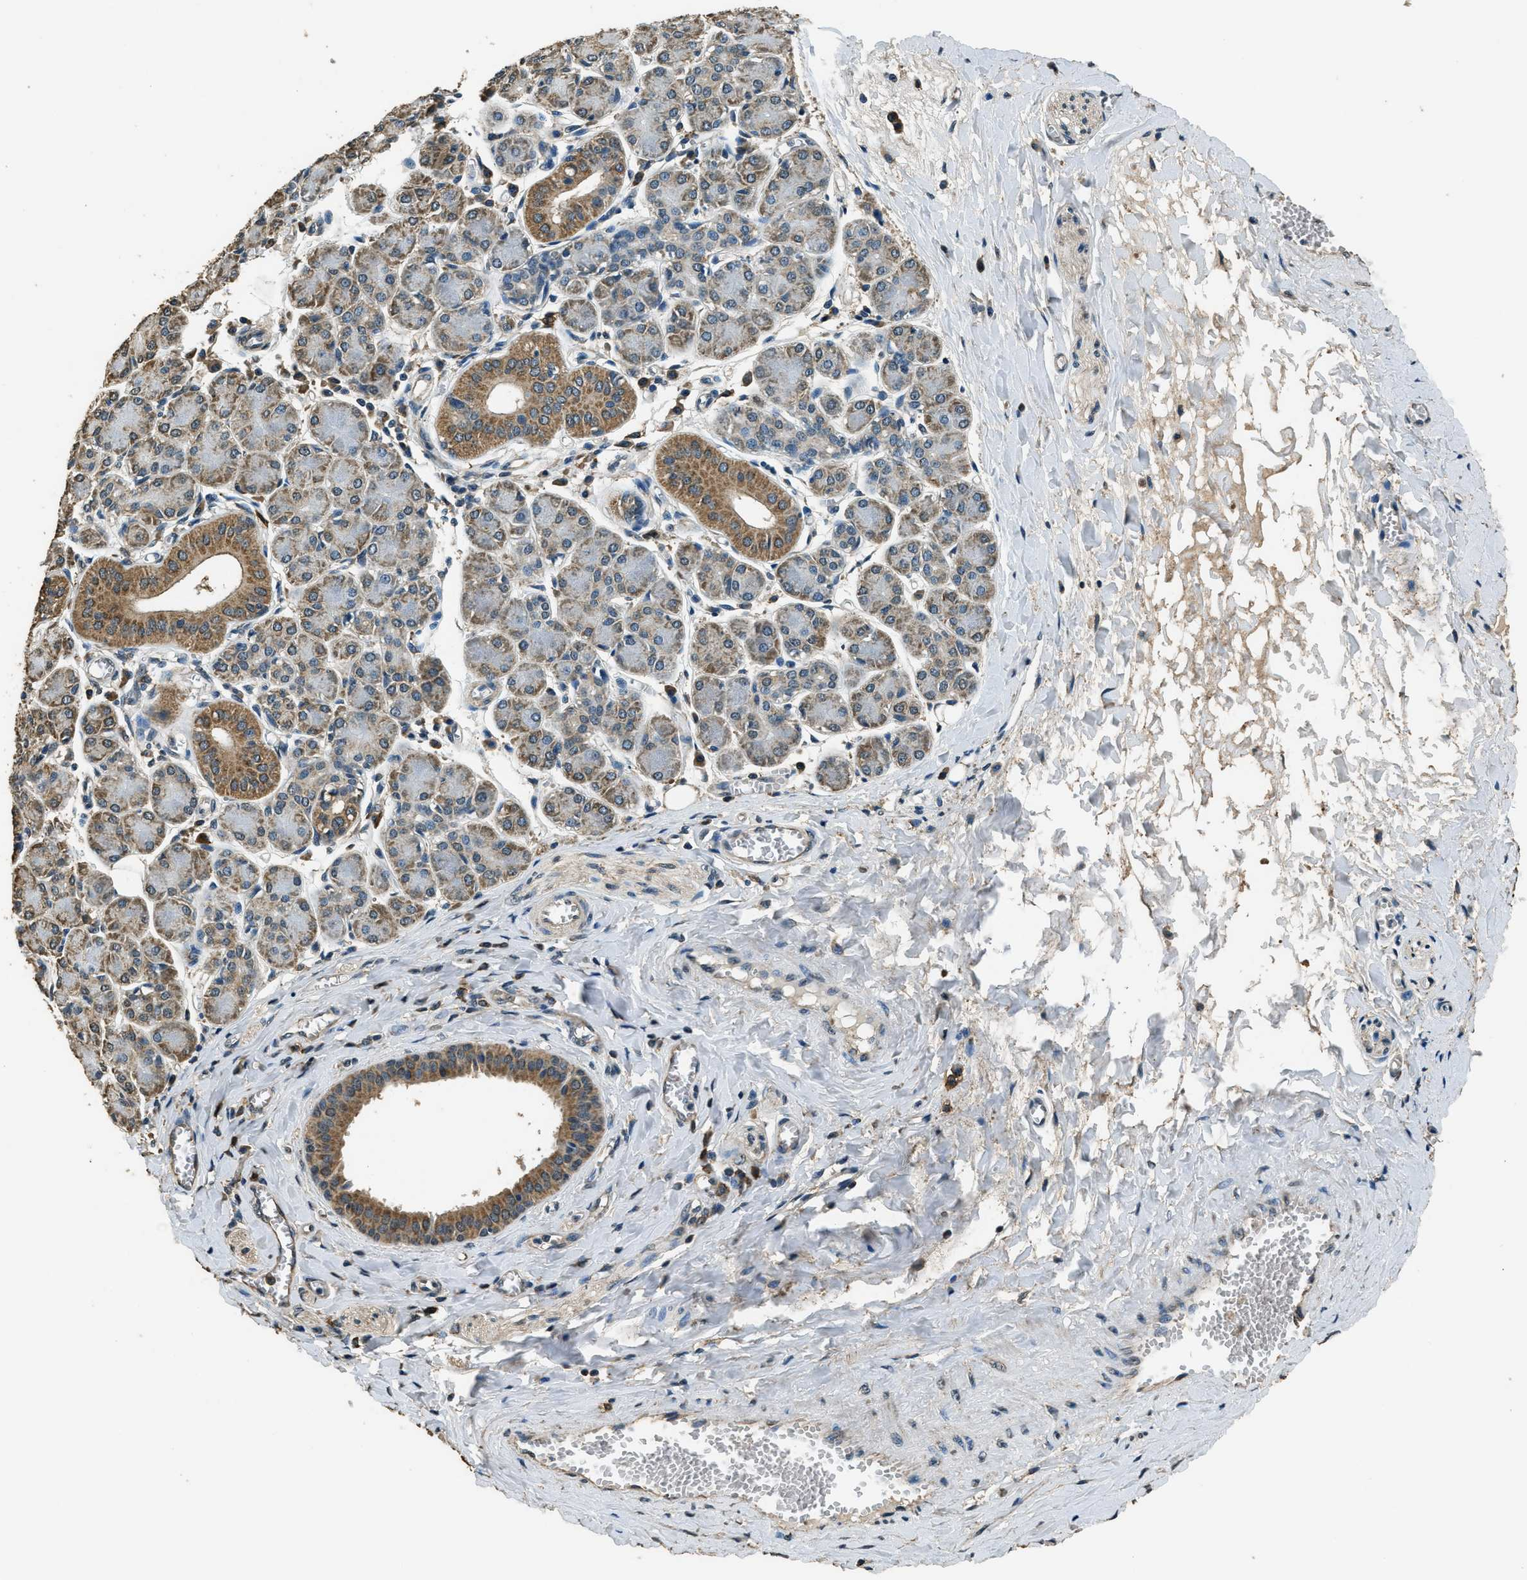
{"staining": {"intensity": "weak", "quantity": "<25%", "location": "cytoplasmic/membranous"}, "tissue": "salivary gland", "cell_type": "Glandular cells", "image_type": "normal", "snomed": [{"axis": "morphology", "description": "Normal tissue, NOS"}, {"axis": "morphology", "description": "Inflammation, NOS"}, {"axis": "topography", "description": "Lymph node"}, {"axis": "topography", "description": "Salivary gland"}], "caption": "DAB (3,3'-diaminobenzidine) immunohistochemical staining of benign salivary gland demonstrates no significant expression in glandular cells. (Stains: DAB immunohistochemistry with hematoxylin counter stain, Microscopy: brightfield microscopy at high magnification).", "gene": "SALL3", "patient": {"sex": "male", "age": 3}}